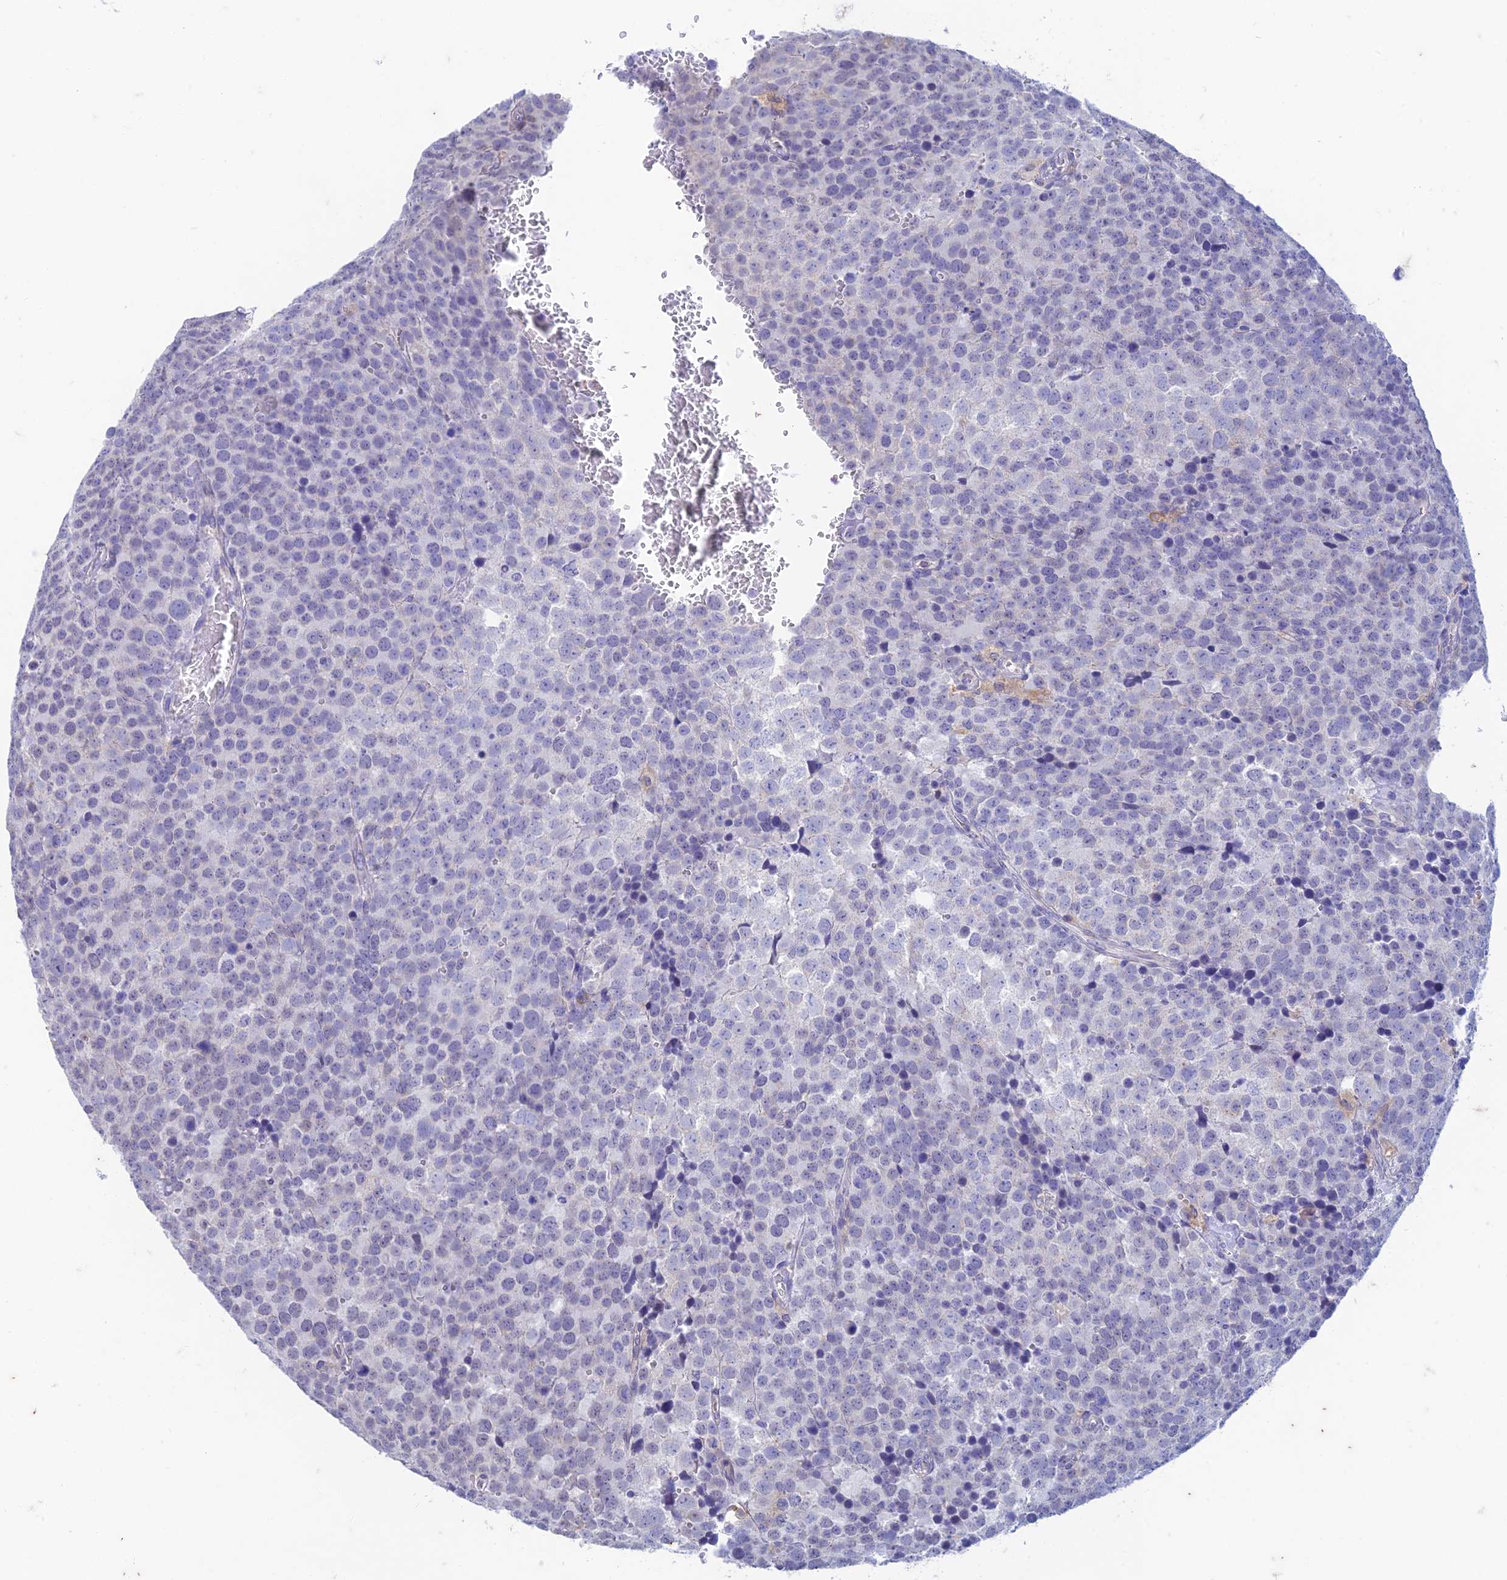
{"staining": {"intensity": "negative", "quantity": "none", "location": "none"}, "tissue": "testis cancer", "cell_type": "Tumor cells", "image_type": "cancer", "snomed": [{"axis": "morphology", "description": "Seminoma, NOS"}, {"axis": "topography", "description": "Testis"}], "caption": "Tumor cells show no significant protein expression in seminoma (testis).", "gene": "FGF7", "patient": {"sex": "male", "age": 71}}